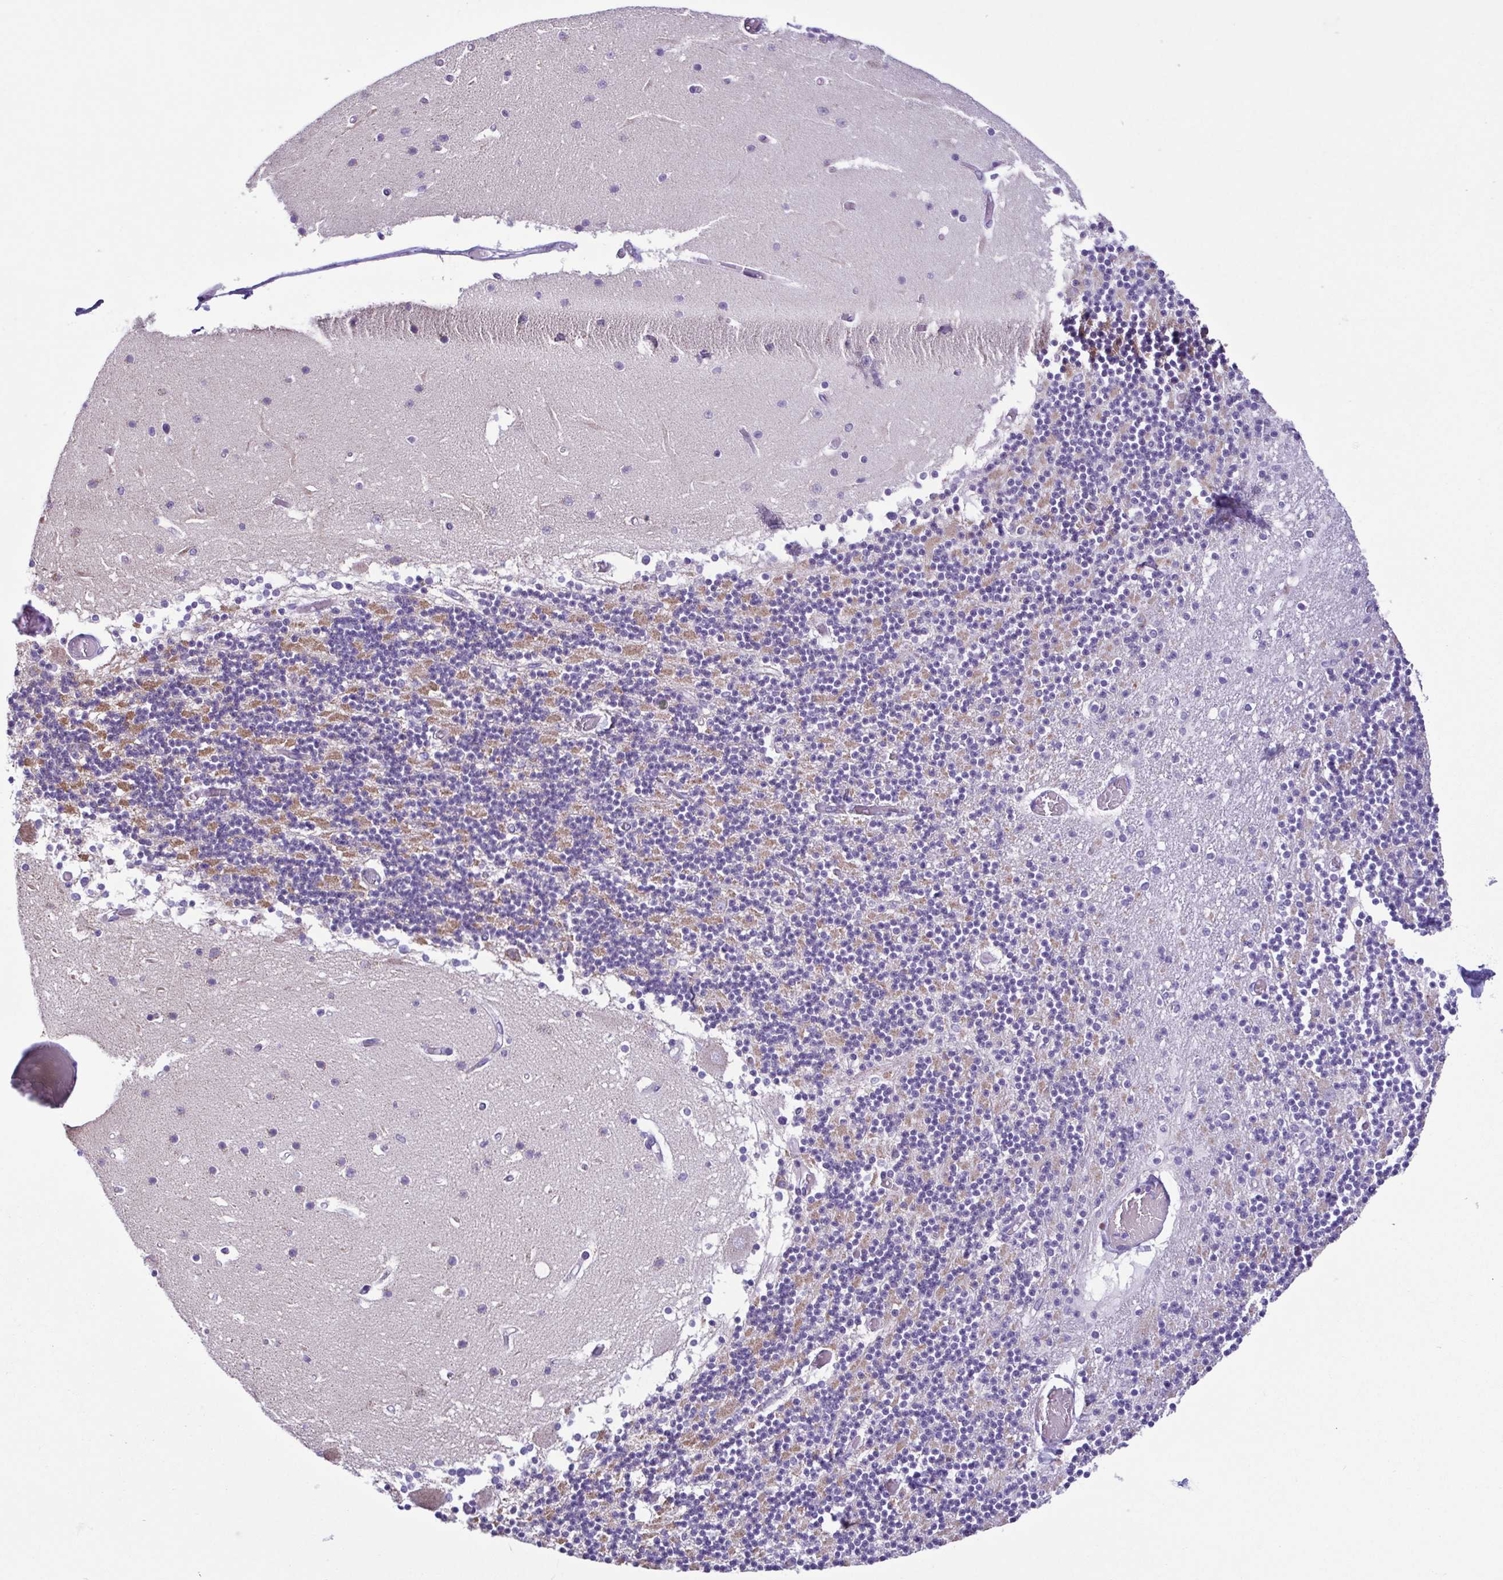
{"staining": {"intensity": "moderate", "quantity": "<25%", "location": "cytoplasmic/membranous"}, "tissue": "cerebellum", "cell_type": "Cells in granular layer", "image_type": "normal", "snomed": [{"axis": "morphology", "description": "Normal tissue, NOS"}, {"axis": "topography", "description": "Cerebellum"}], "caption": "High-power microscopy captured an immunohistochemistry photomicrograph of unremarkable cerebellum, revealing moderate cytoplasmic/membranous expression in about <25% of cells in granular layer. The staining was performed using DAB to visualize the protein expression in brown, while the nuclei were stained in blue with hematoxylin (Magnification: 20x).", "gene": "ACTRT3", "patient": {"sex": "female", "age": 28}}